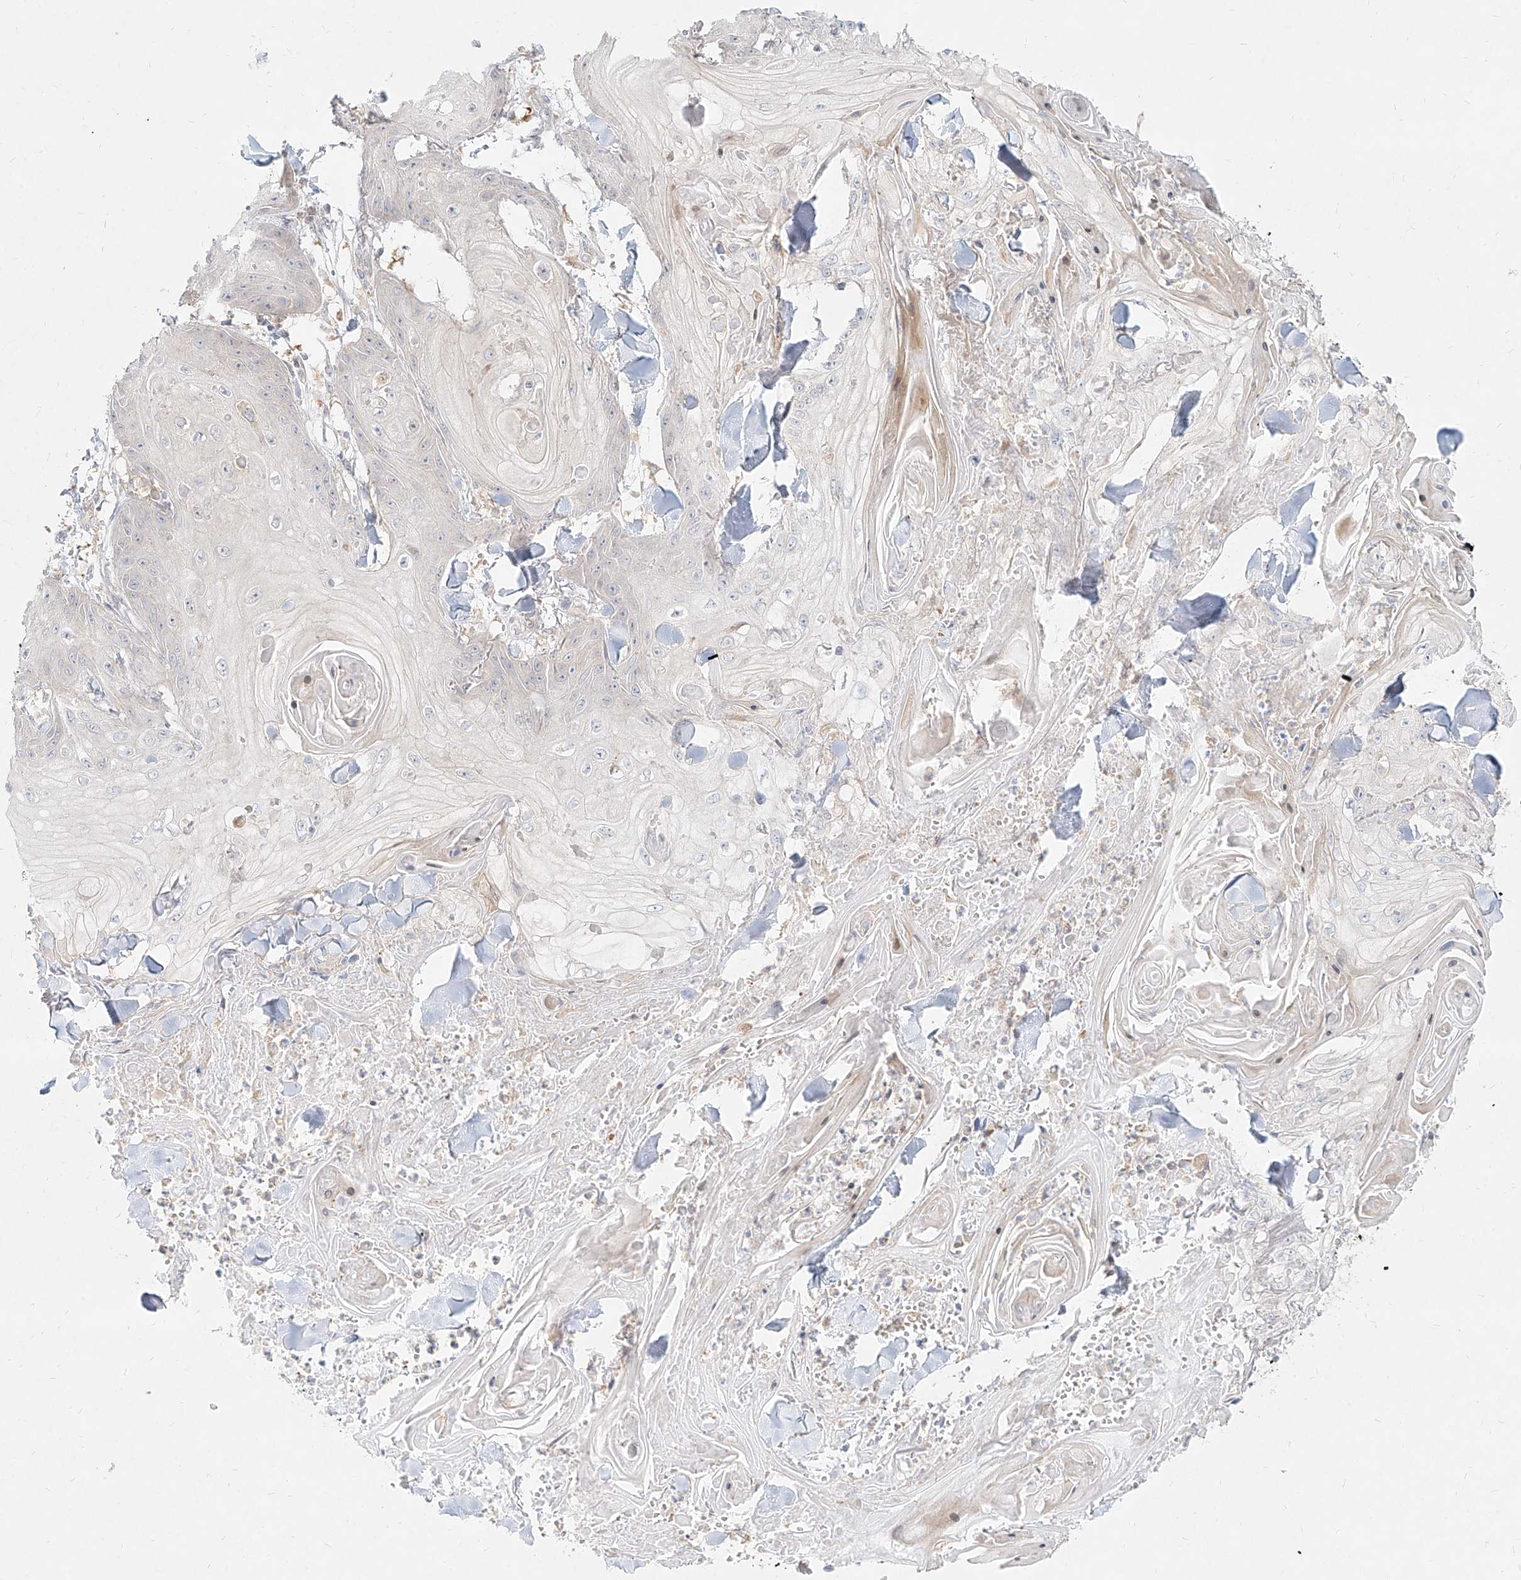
{"staining": {"intensity": "negative", "quantity": "none", "location": "none"}, "tissue": "skin cancer", "cell_type": "Tumor cells", "image_type": "cancer", "snomed": [{"axis": "morphology", "description": "Squamous cell carcinoma, NOS"}, {"axis": "topography", "description": "Skin"}], "caption": "Tumor cells are negative for brown protein staining in squamous cell carcinoma (skin).", "gene": "SLC2A12", "patient": {"sex": "male", "age": 74}}